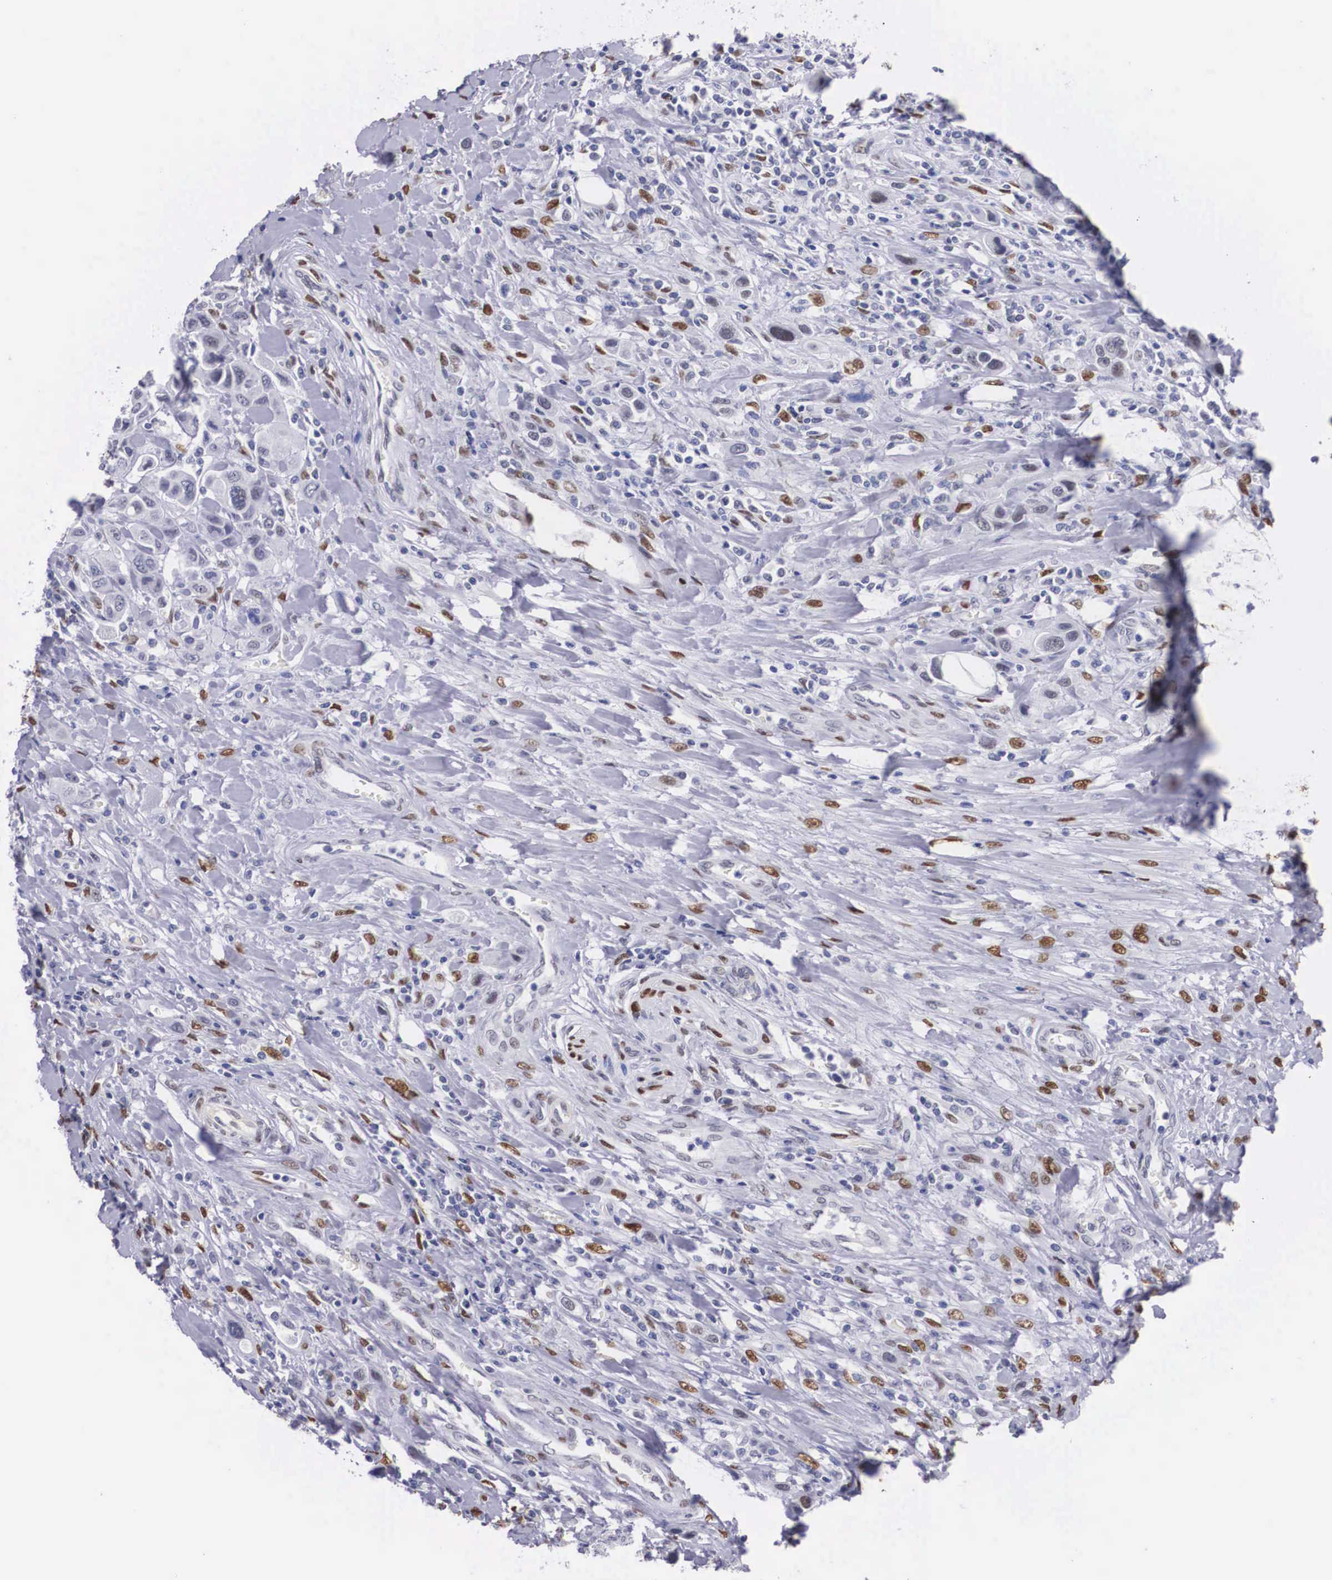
{"staining": {"intensity": "moderate", "quantity": "25%-75%", "location": "nuclear"}, "tissue": "urothelial cancer", "cell_type": "Tumor cells", "image_type": "cancer", "snomed": [{"axis": "morphology", "description": "Urothelial carcinoma, High grade"}, {"axis": "topography", "description": "Urinary bladder"}], "caption": "Human high-grade urothelial carcinoma stained for a protein (brown) exhibits moderate nuclear positive staining in about 25%-75% of tumor cells.", "gene": "KHDRBS3", "patient": {"sex": "male", "age": 50}}